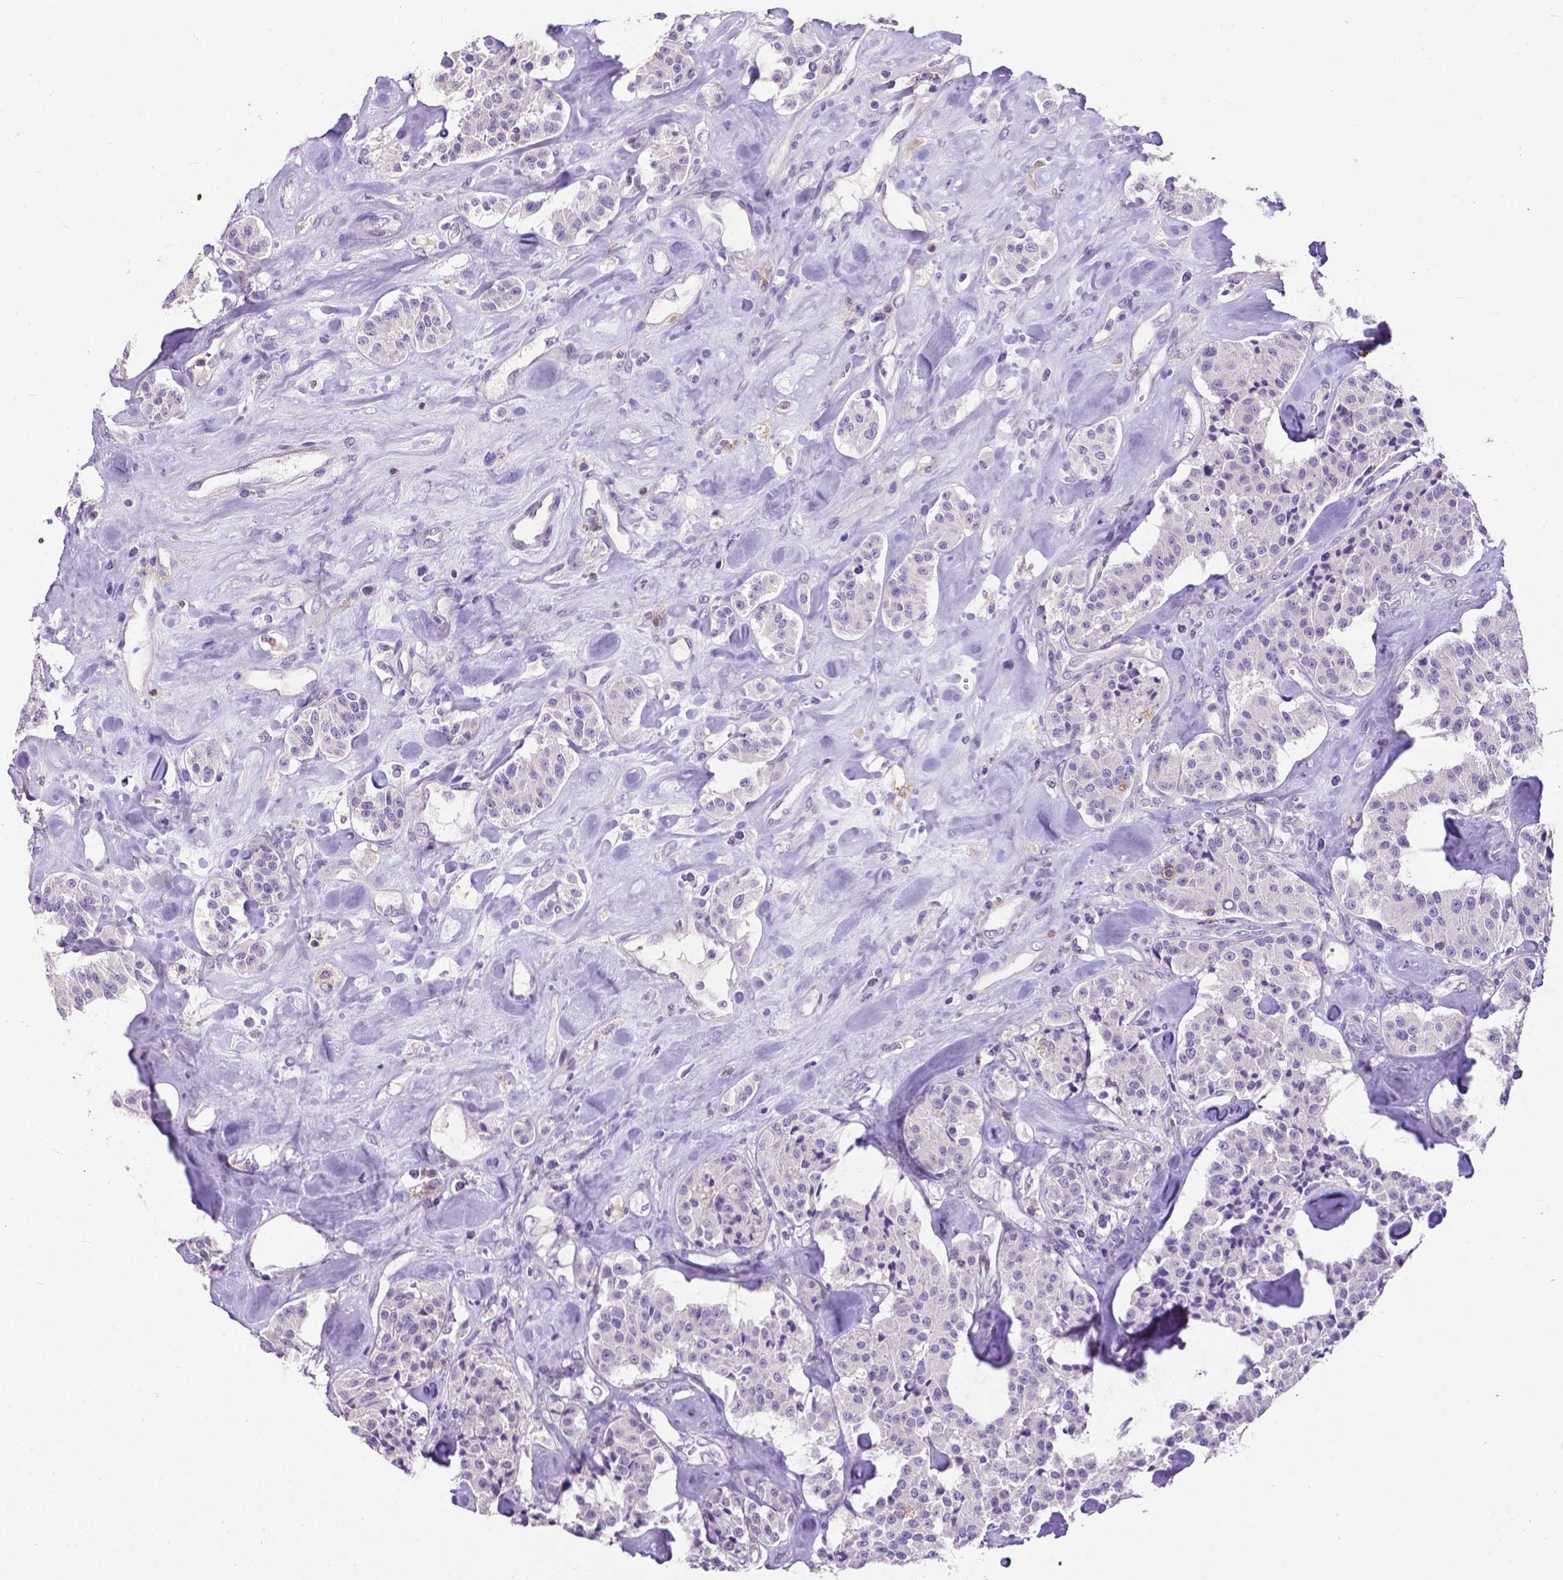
{"staining": {"intensity": "negative", "quantity": "none", "location": "none"}, "tissue": "carcinoid", "cell_type": "Tumor cells", "image_type": "cancer", "snomed": [{"axis": "morphology", "description": "Carcinoid, malignant, NOS"}, {"axis": "topography", "description": "Pancreas"}], "caption": "This image is of carcinoid stained with immunohistochemistry to label a protein in brown with the nuclei are counter-stained blue. There is no expression in tumor cells. (Brightfield microscopy of DAB (3,3'-diaminobenzidine) immunohistochemistry at high magnification).", "gene": "CD4", "patient": {"sex": "male", "age": 41}}